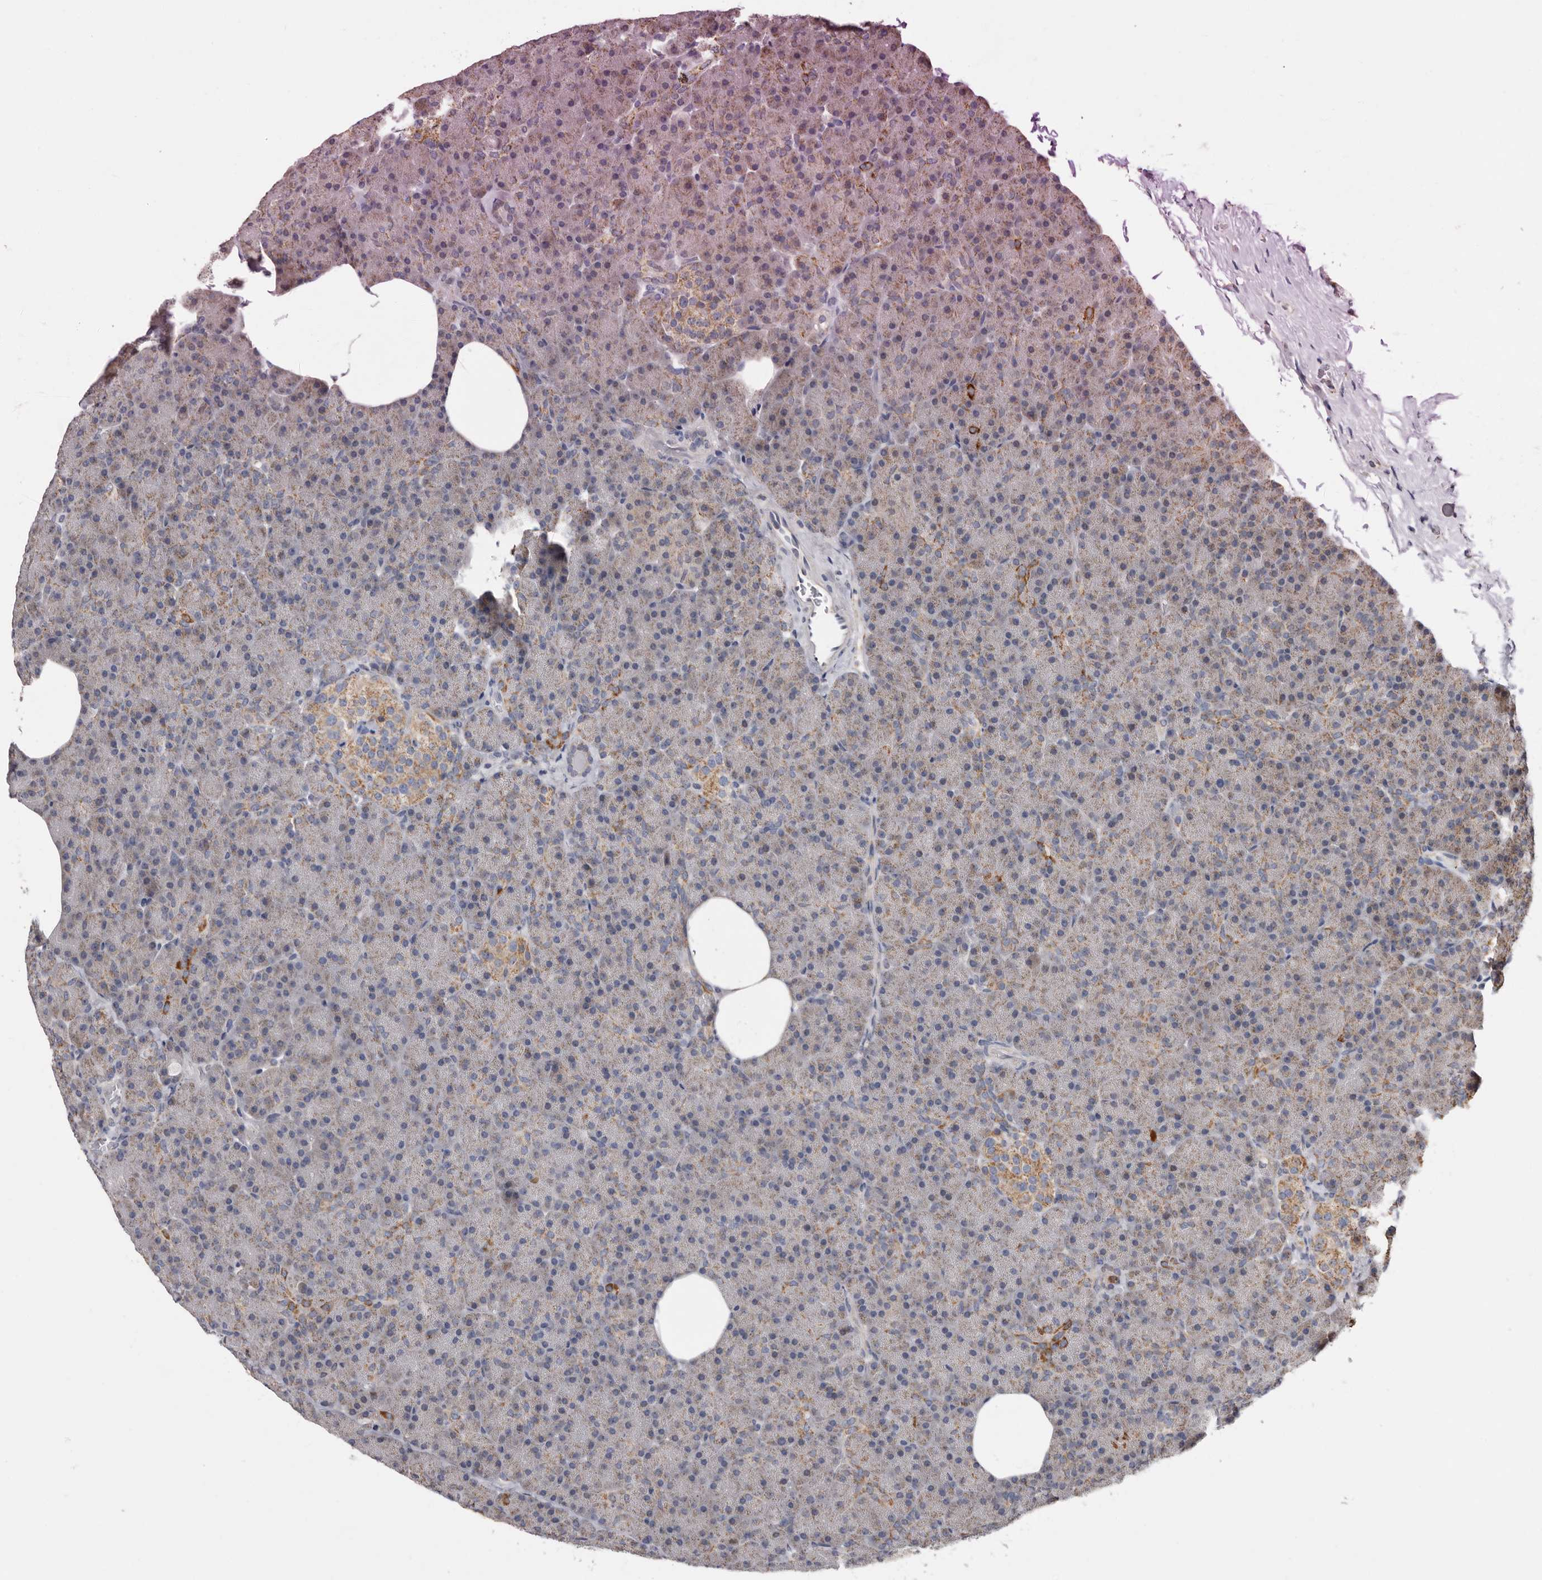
{"staining": {"intensity": "strong", "quantity": "<25%", "location": "cytoplasmic/membranous"}, "tissue": "pancreas", "cell_type": "Exocrine glandular cells", "image_type": "normal", "snomed": [{"axis": "morphology", "description": "Normal tissue, NOS"}, {"axis": "morphology", "description": "Carcinoid, malignant, NOS"}, {"axis": "topography", "description": "Pancreas"}], "caption": "The photomicrograph demonstrates immunohistochemical staining of unremarkable pancreas. There is strong cytoplasmic/membranous staining is identified in approximately <25% of exocrine glandular cells. The protein of interest is stained brown, and the nuclei are stained in blue (DAB (3,3'-diaminobenzidine) IHC with brightfield microscopy, high magnification).", "gene": "MRPL18", "patient": {"sex": "female", "age": 35}}